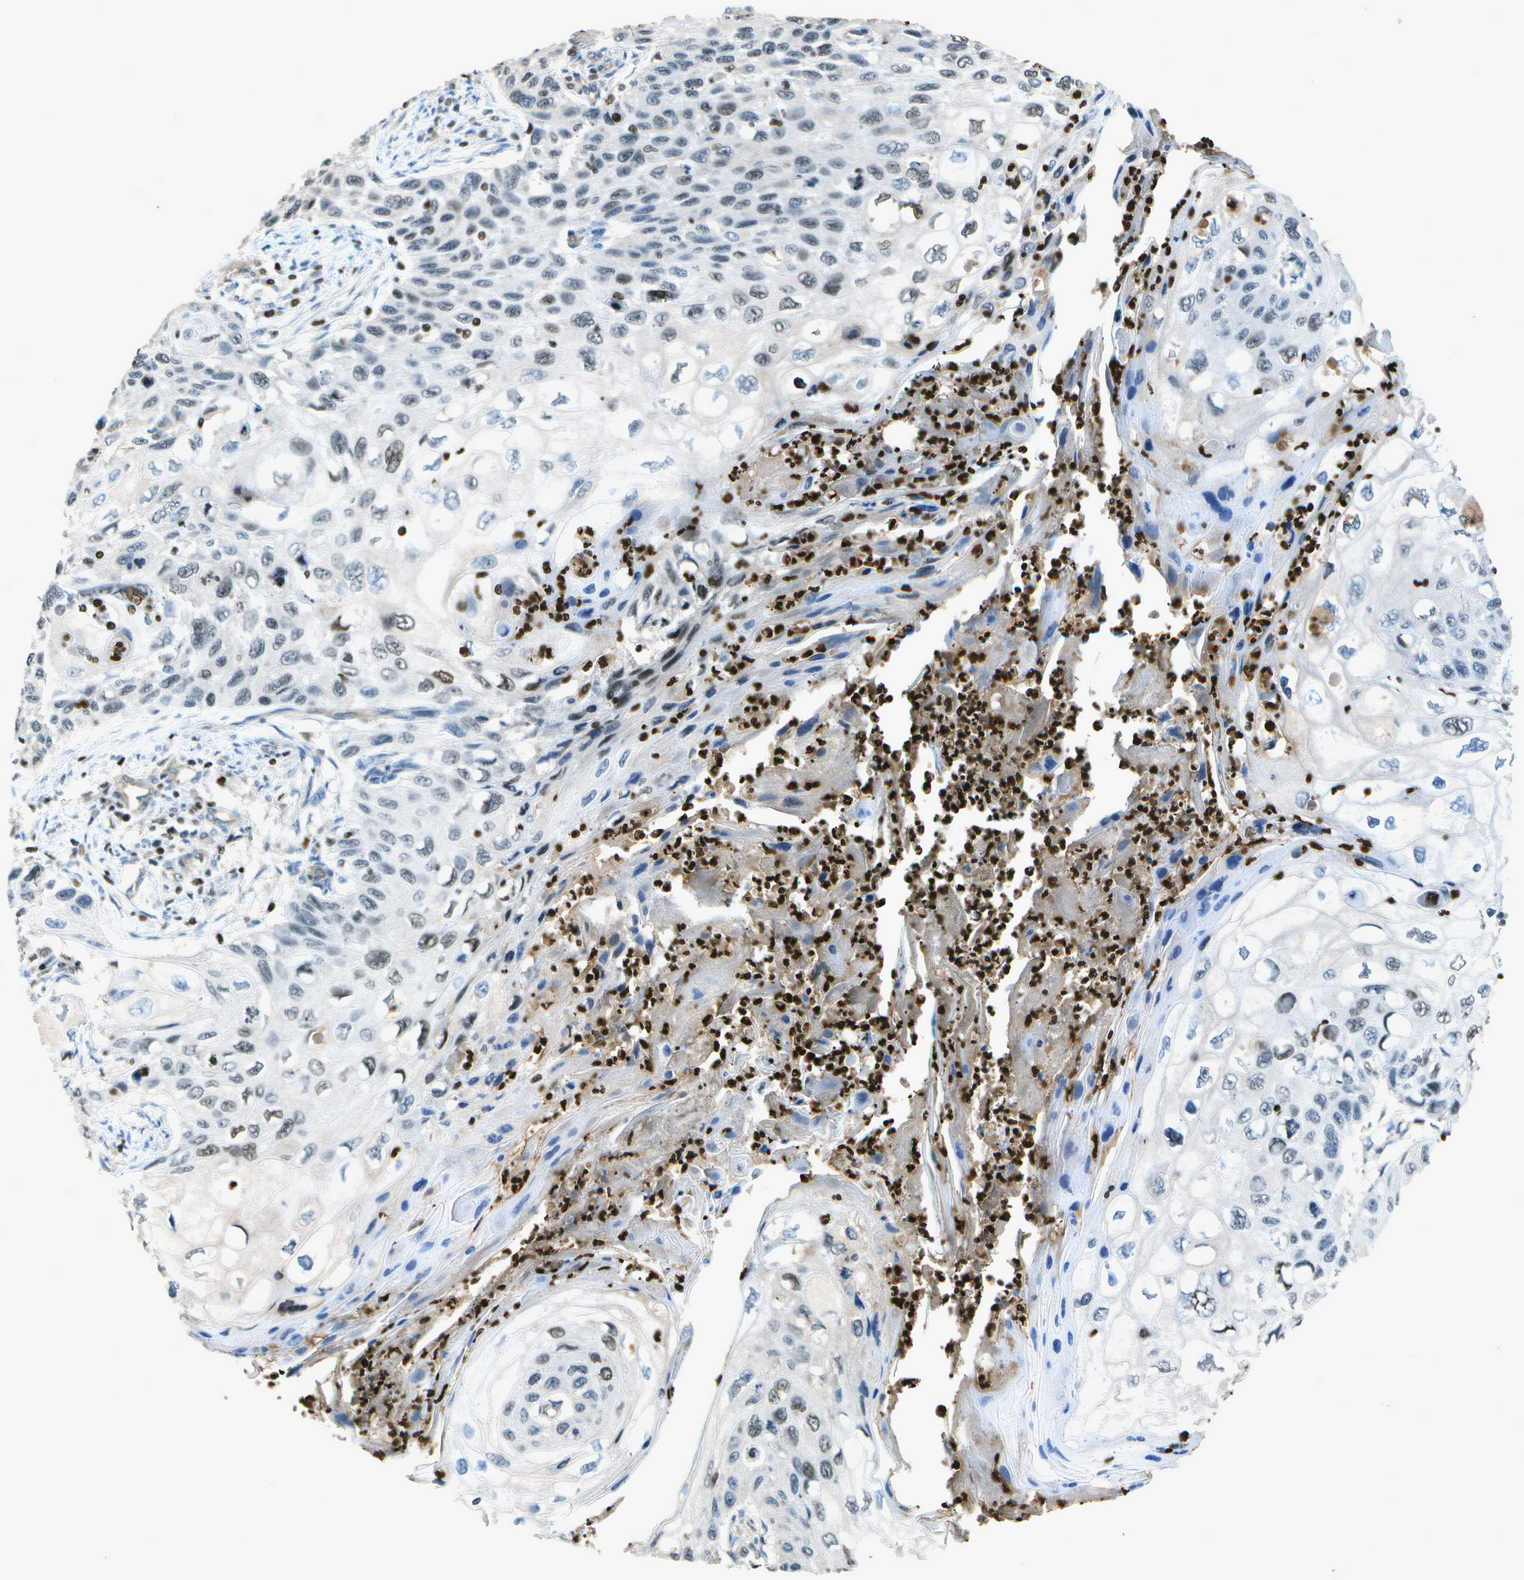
{"staining": {"intensity": "weak", "quantity": "<25%", "location": "nuclear"}, "tissue": "cervical cancer", "cell_type": "Tumor cells", "image_type": "cancer", "snomed": [{"axis": "morphology", "description": "Squamous cell carcinoma, NOS"}, {"axis": "topography", "description": "Cervix"}], "caption": "IHC of human squamous cell carcinoma (cervical) shows no expression in tumor cells.", "gene": "PDLIM1", "patient": {"sex": "female", "age": 70}}